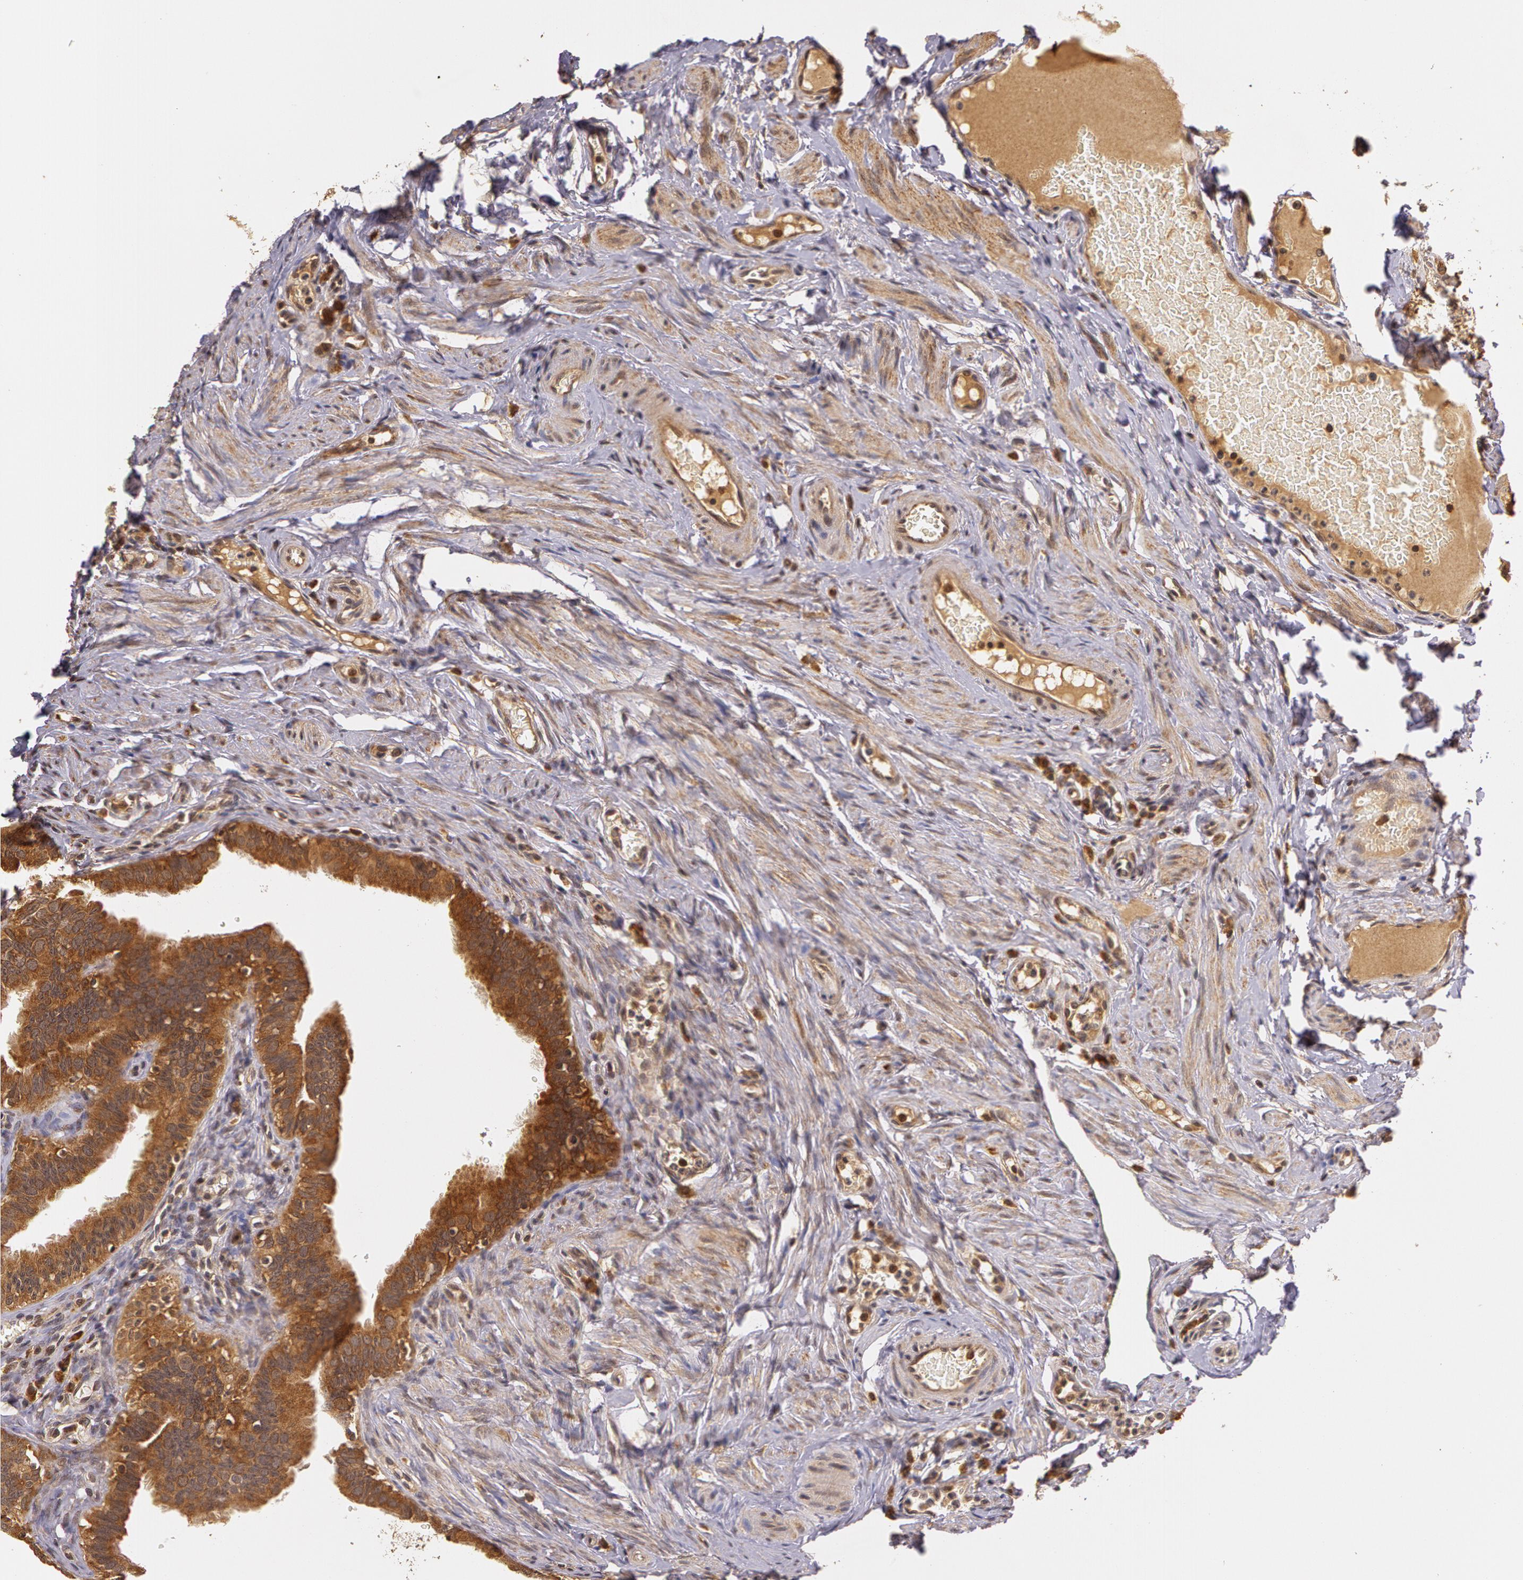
{"staining": {"intensity": "strong", "quantity": ">75%", "location": "cytoplasmic/membranous"}, "tissue": "fallopian tube", "cell_type": "Glandular cells", "image_type": "normal", "snomed": [{"axis": "morphology", "description": "Normal tissue, NOS"}, {"axis": "topography", "description": "Fallopian tube"}, {"axis": "topography", "description": "Ovary"}], "caption": "Immunohistochemical staining of unremarkable fallopian tube exhibits strong cytoplasmic/membranous protein staining in about >75% of glandular cells.", "gene": "ASCC2", "patient": {"sex": "female", "age": 51}}